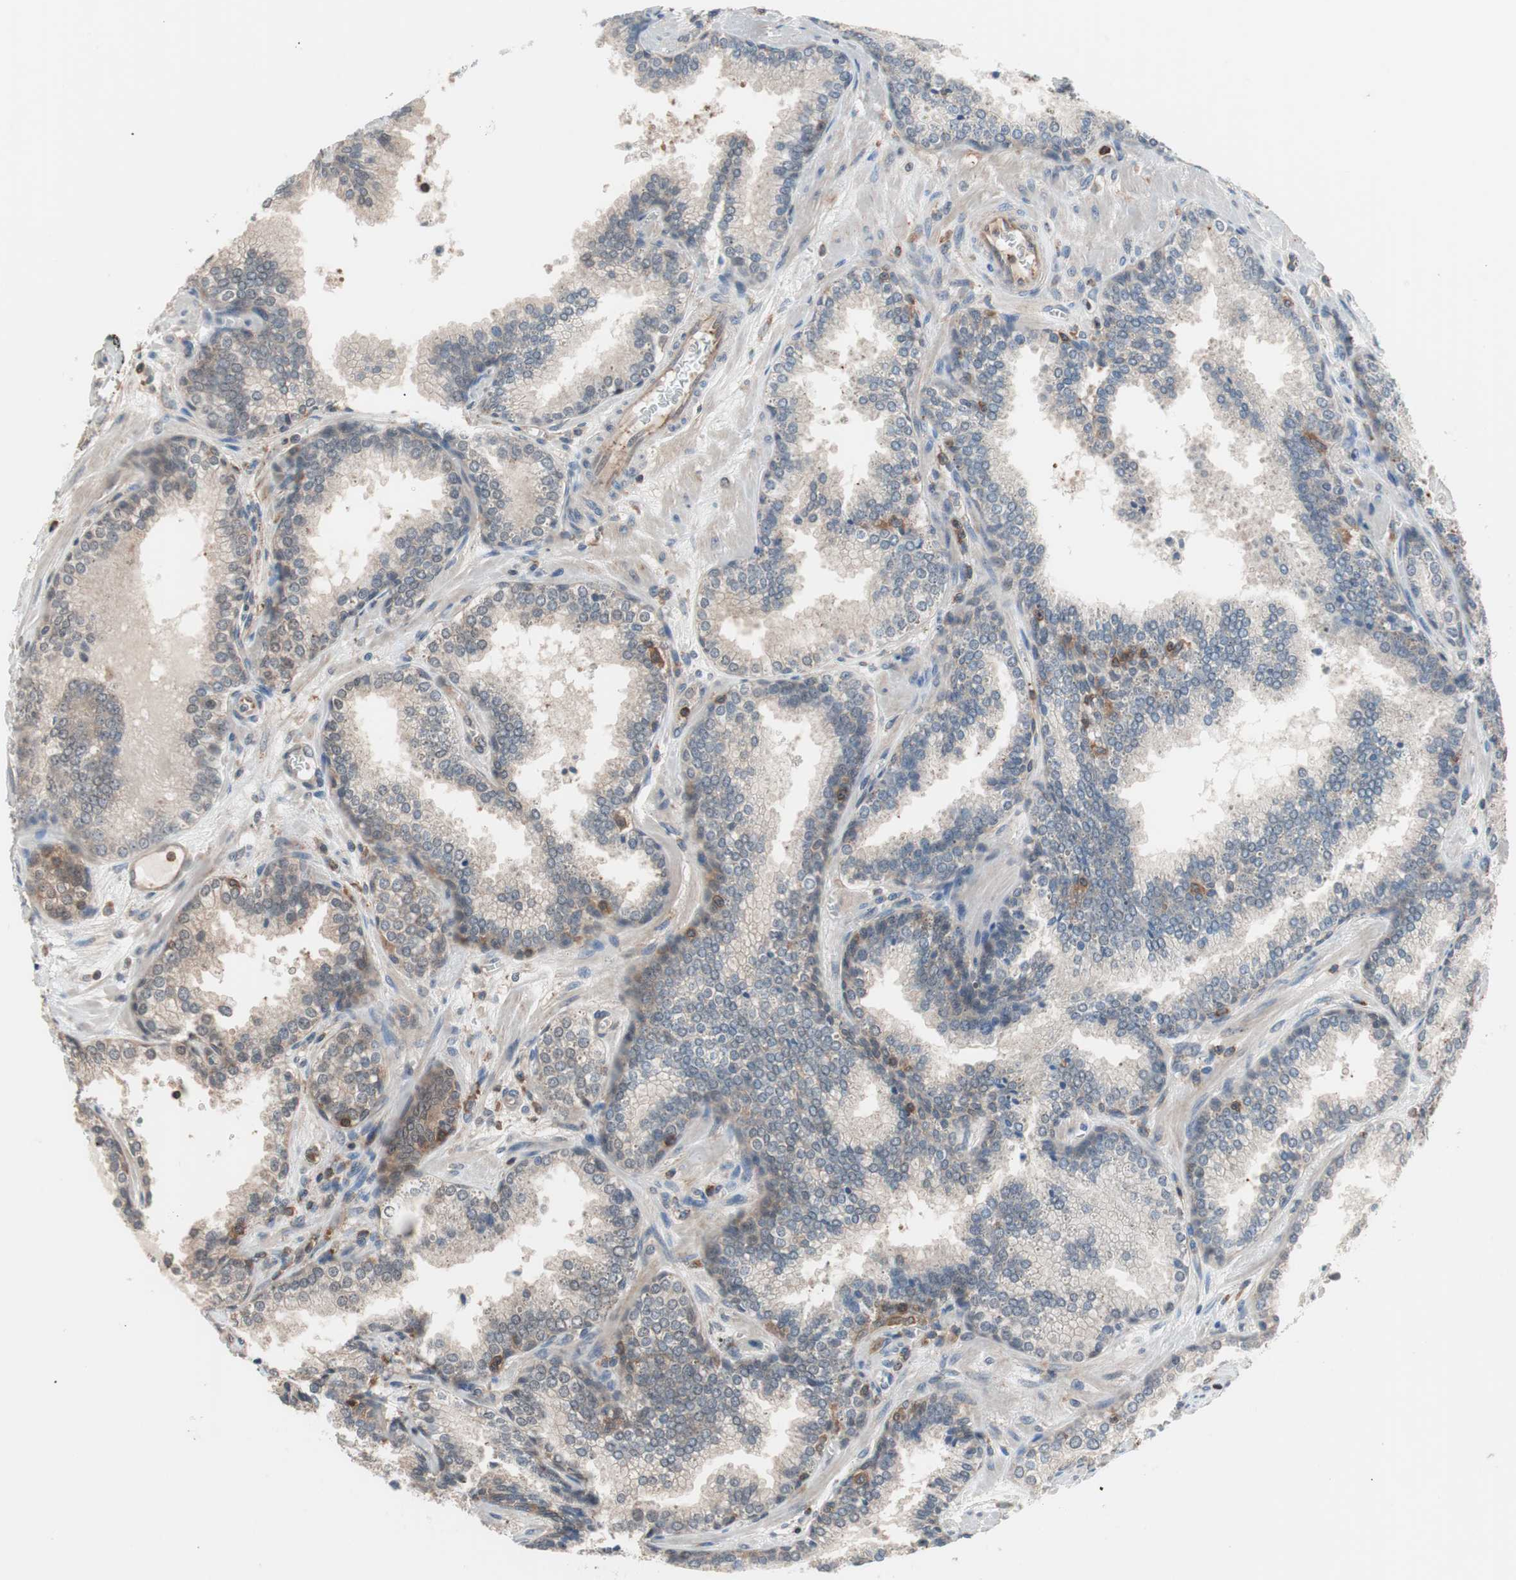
{"staining": {"intensity": "weak", "quantity": "25%-75%", "location": "cytoplasmic/membranous"}, "tissue": "prostate cancer", "cell_type": "Tumor cells", "image_type": "cancer", "snomed": [{"axis": "morphology", "description": "Adenocarcinoma, Low grade"}, {"axis": "topography", "description": "Prostate"}], "caption": "Prostate cancer was stained to show a protein in brown. There is low levels of weak cytoplasmic/membranous positivity in approximately 25%-75% of tumor cells.", "gene": "GALT", "patient": {"sex": "male", "age": 60}}